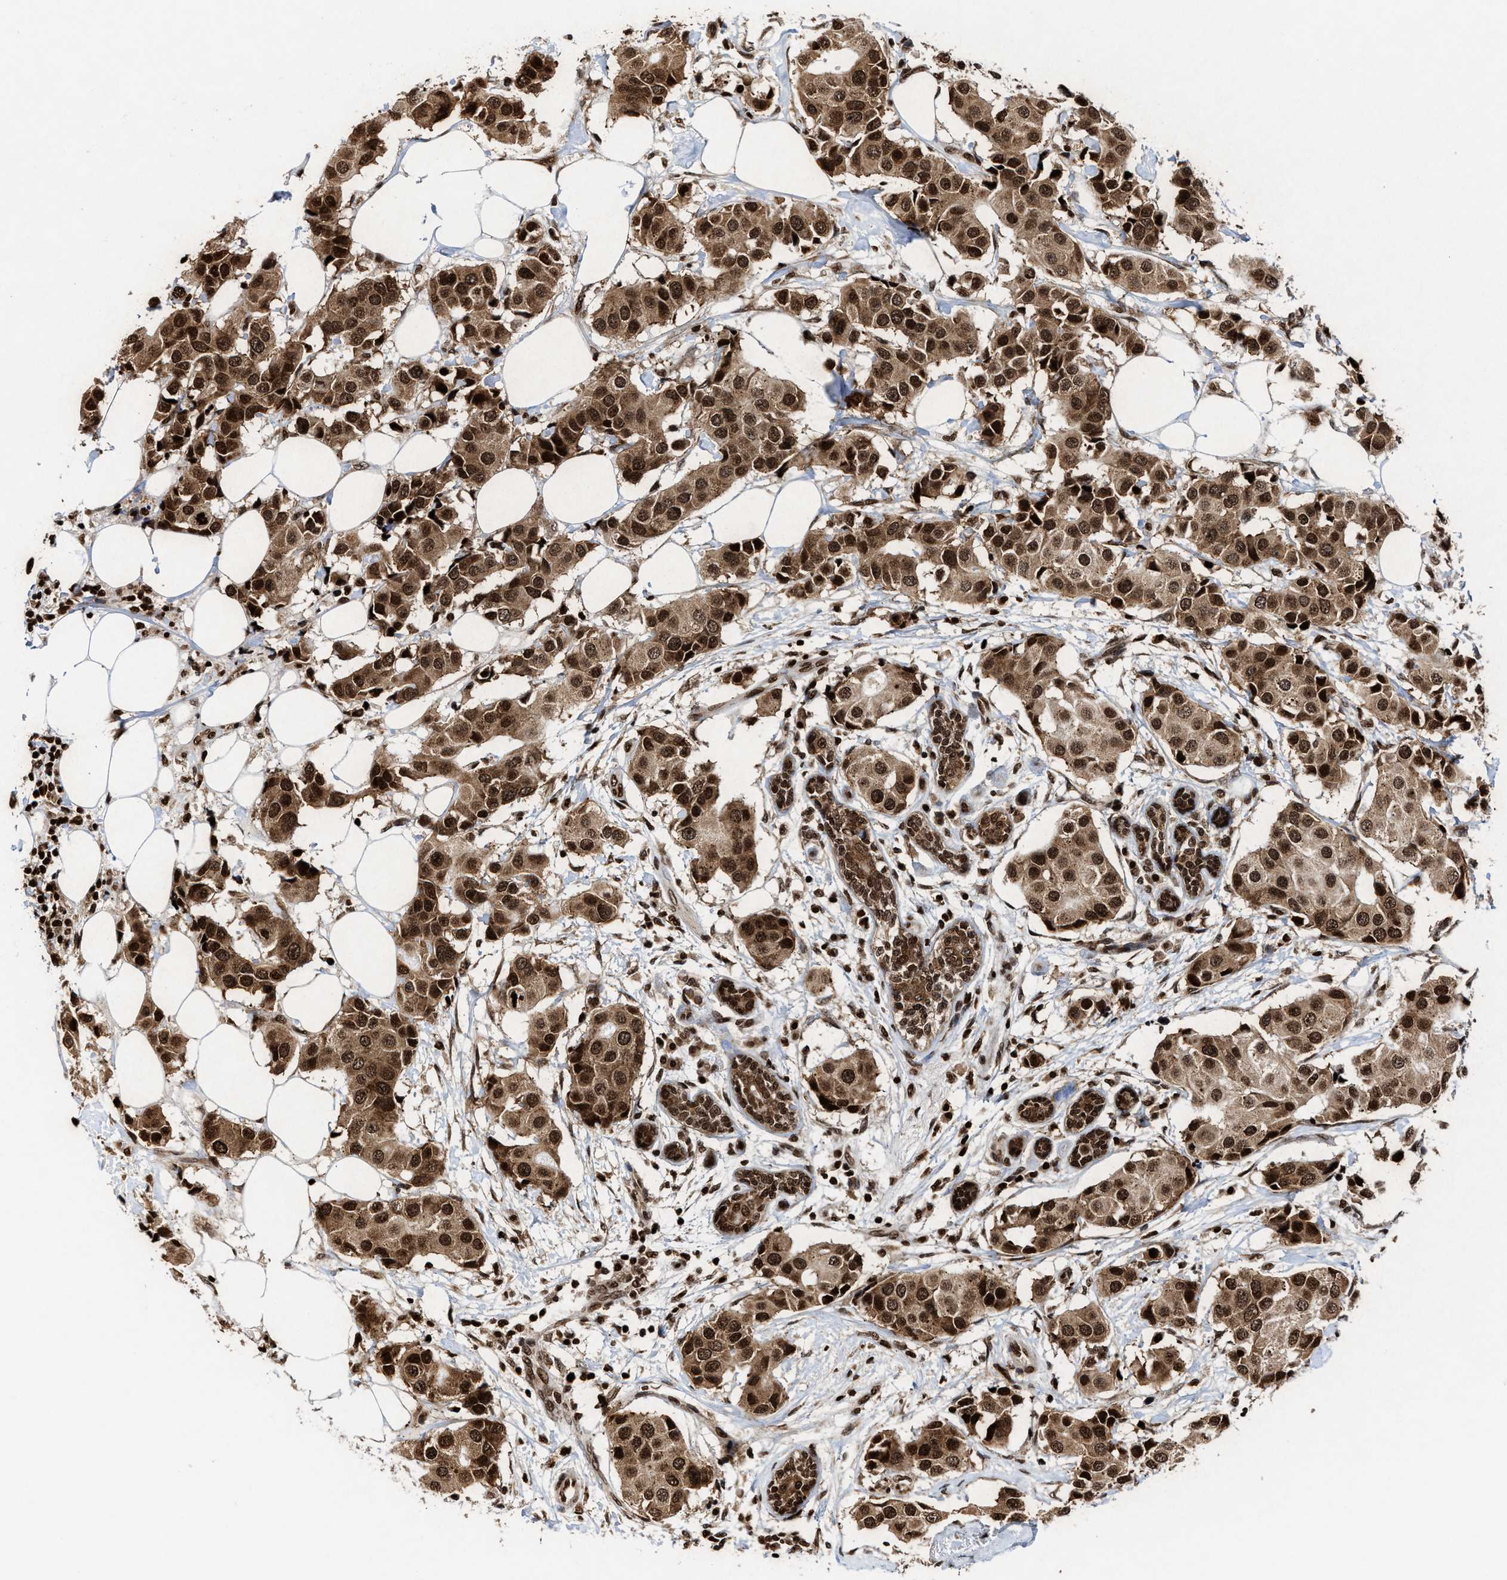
{"staining": {"intensity": "strong", "quantity": ">75%", "location": "cytoplasmic/membranous,nuclear"}, "tissue": "breast cancer", "cell_type": "Tumor cells", "image_type": "cancer", "snomed": [{"axis": "morphology", "description": "Normal tissue, NOS"}, {"axis": "morphology", "description": "Duct carcinoma"}, {"axis": "topography", "description": "Breast"}], "caption": "Breast invasive ductal carcinoma stained with a brown dye exhibits strong cytoplasmic/membranous and nuclear positive staining in about >75% of tumor cells.", "gene": "ALYREF", "patient": {"sex": "female", "age": 39}}